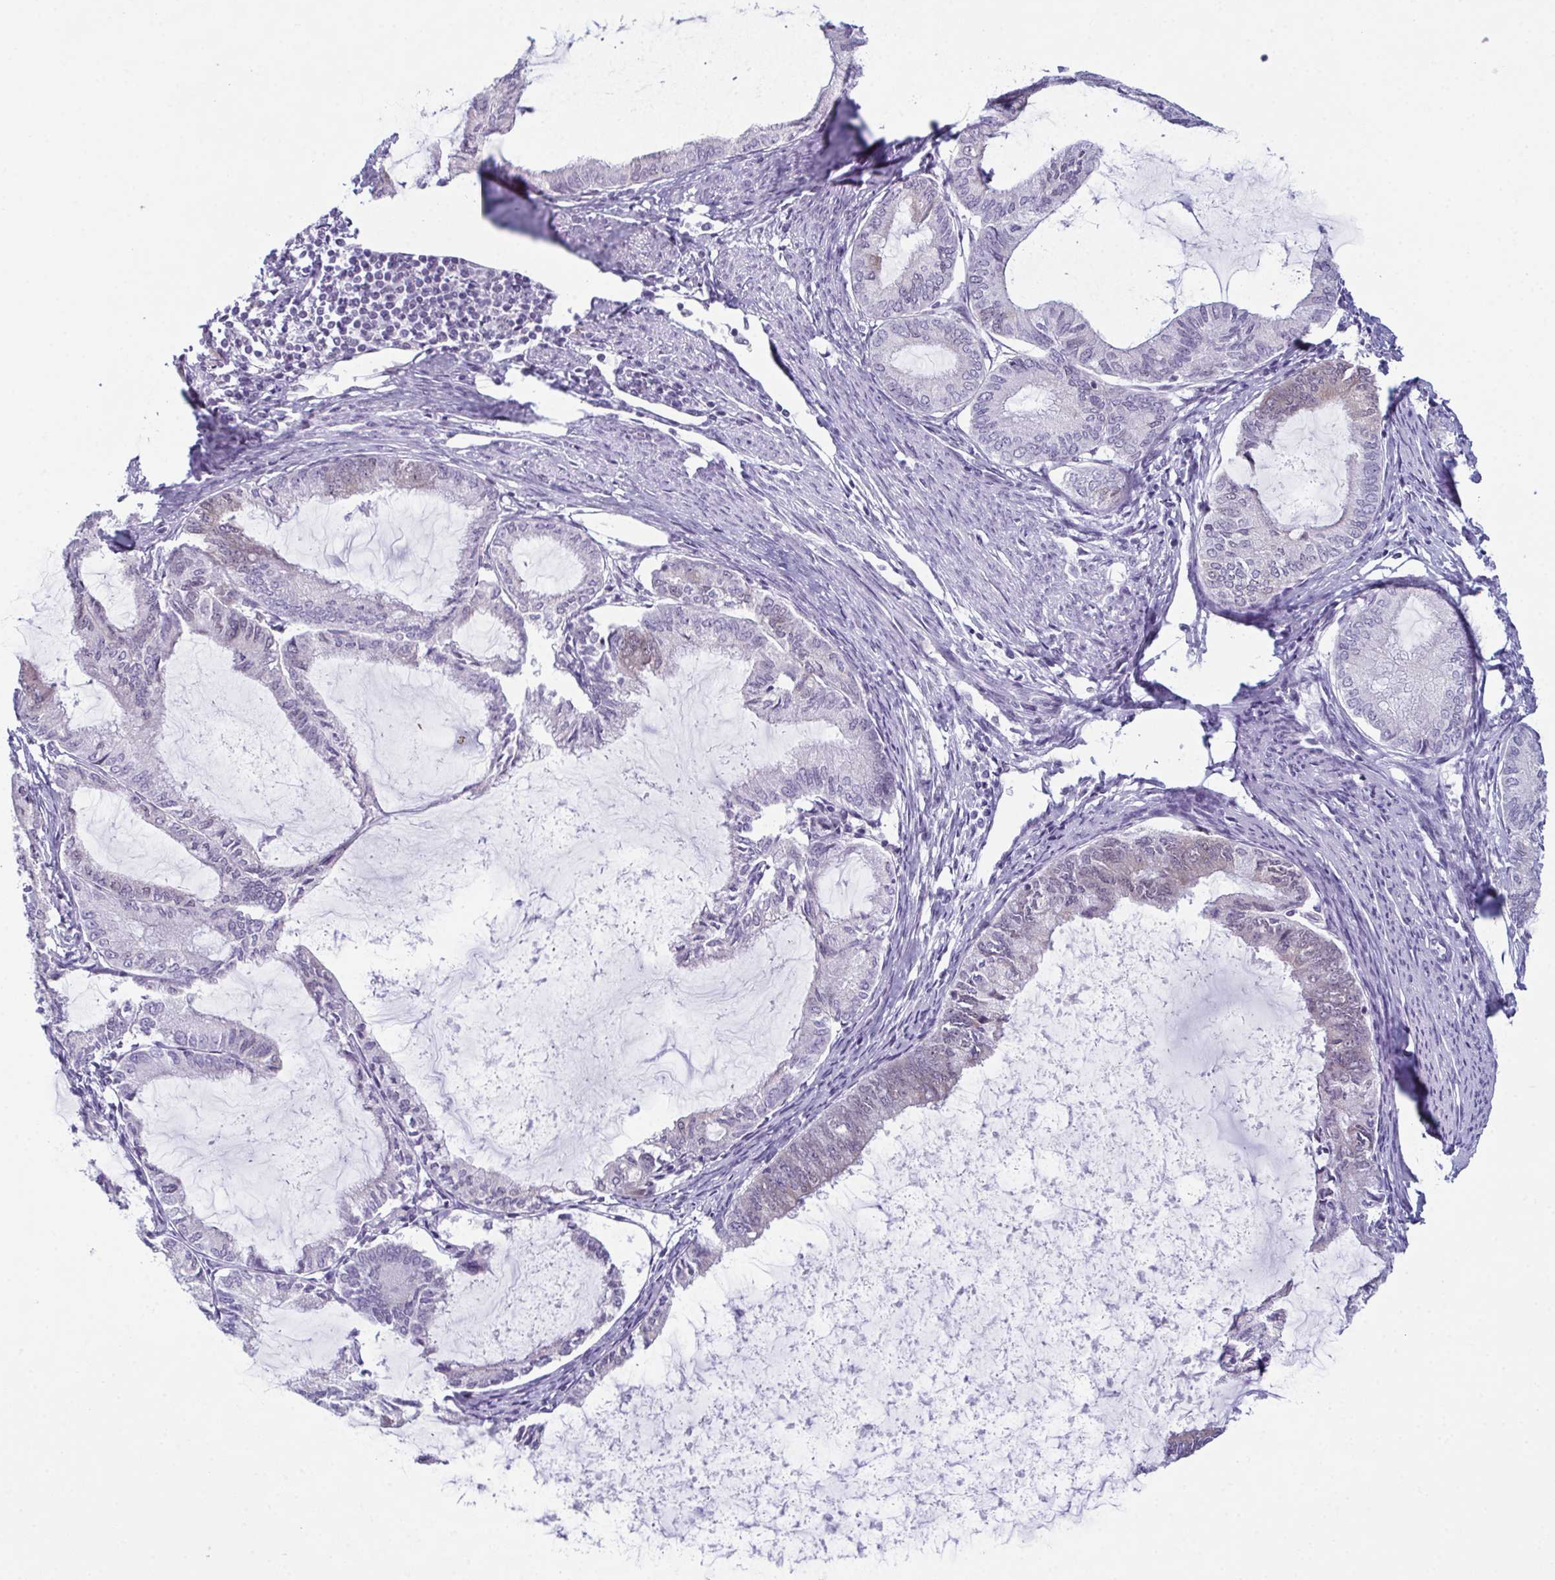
{"staining": {"intensity": "negative", "quantity": "none", "location": "none"}, "tissue": "endometrial cancer", "cell_type": "Tumor cells", "image_type": "cancer", "snomed": [{"axis": "morphology", "description": "Adenocarcinoma, NOS"}, {"axis": "topography", "description": "Endometrium"}], "caption": "A micrograph of endometrial adenocarcinoma stained for a protein exhibits no brown staining in tumor cells.", "gene": "RBM7", "patient": {"sex": "female", "age": 86}}